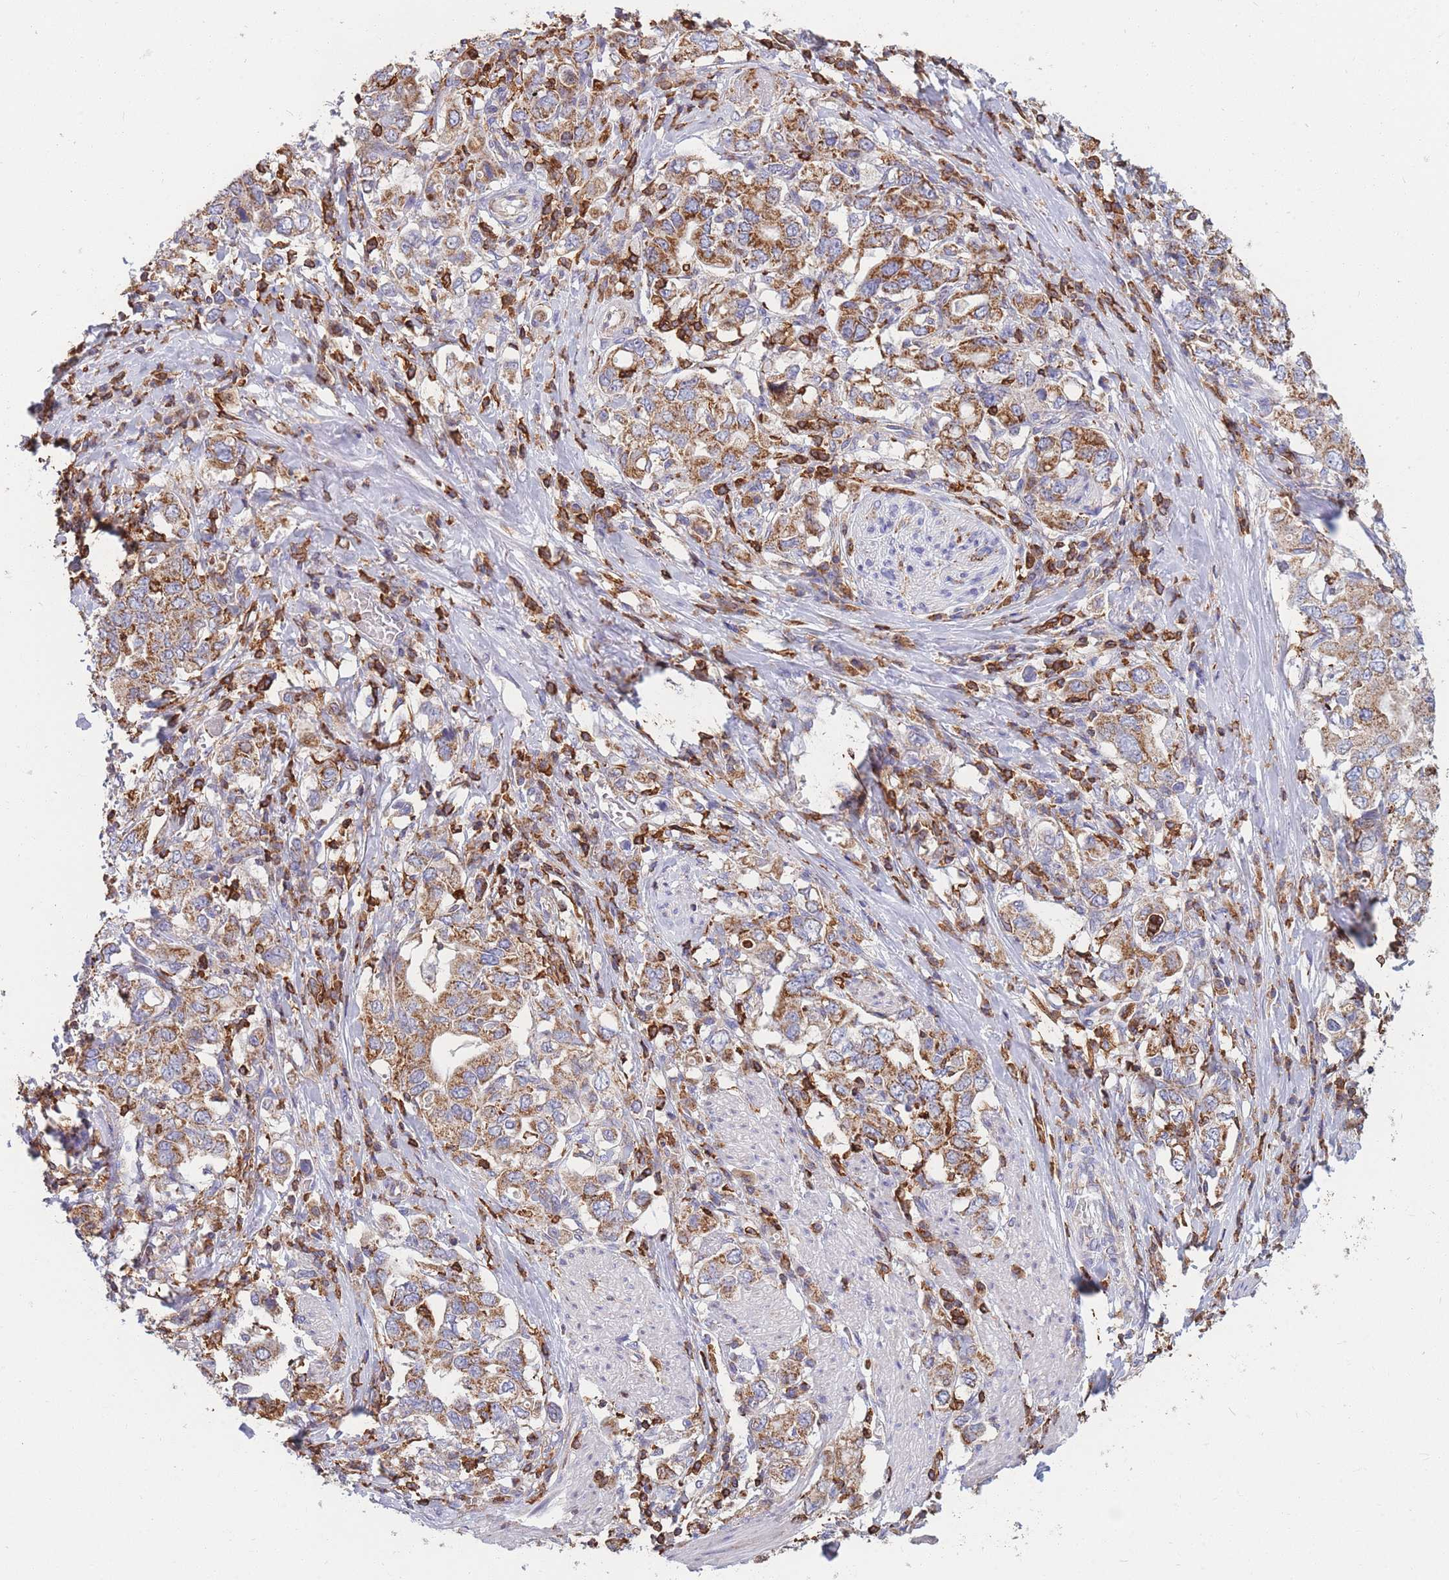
{"staining": {"intensity": "moderate", "quantity": ">75%", "location": "cytoplasmic/membranous"}, "tissue": "stomach cancer", "cell_type": "Tumor cells", "image_type": "cancer", "snomed": [{"axis": "morphology", "description": "Adenocarcinoma, NOS"}, {"axis": "topography", "description": "Stomach, upper"}, {"axis": "topography", "description": "Stomach"}], "caption": "DAB (3,3'-diaminobenzidine) immunohistochemical staining of human stomach adenocarcinoma reveals moderate cytoplasmic/membranous protein expression in about >75% of tumor cells.", "gene": "MRPL54", "patient": {"sex": "male", "age": 62}}